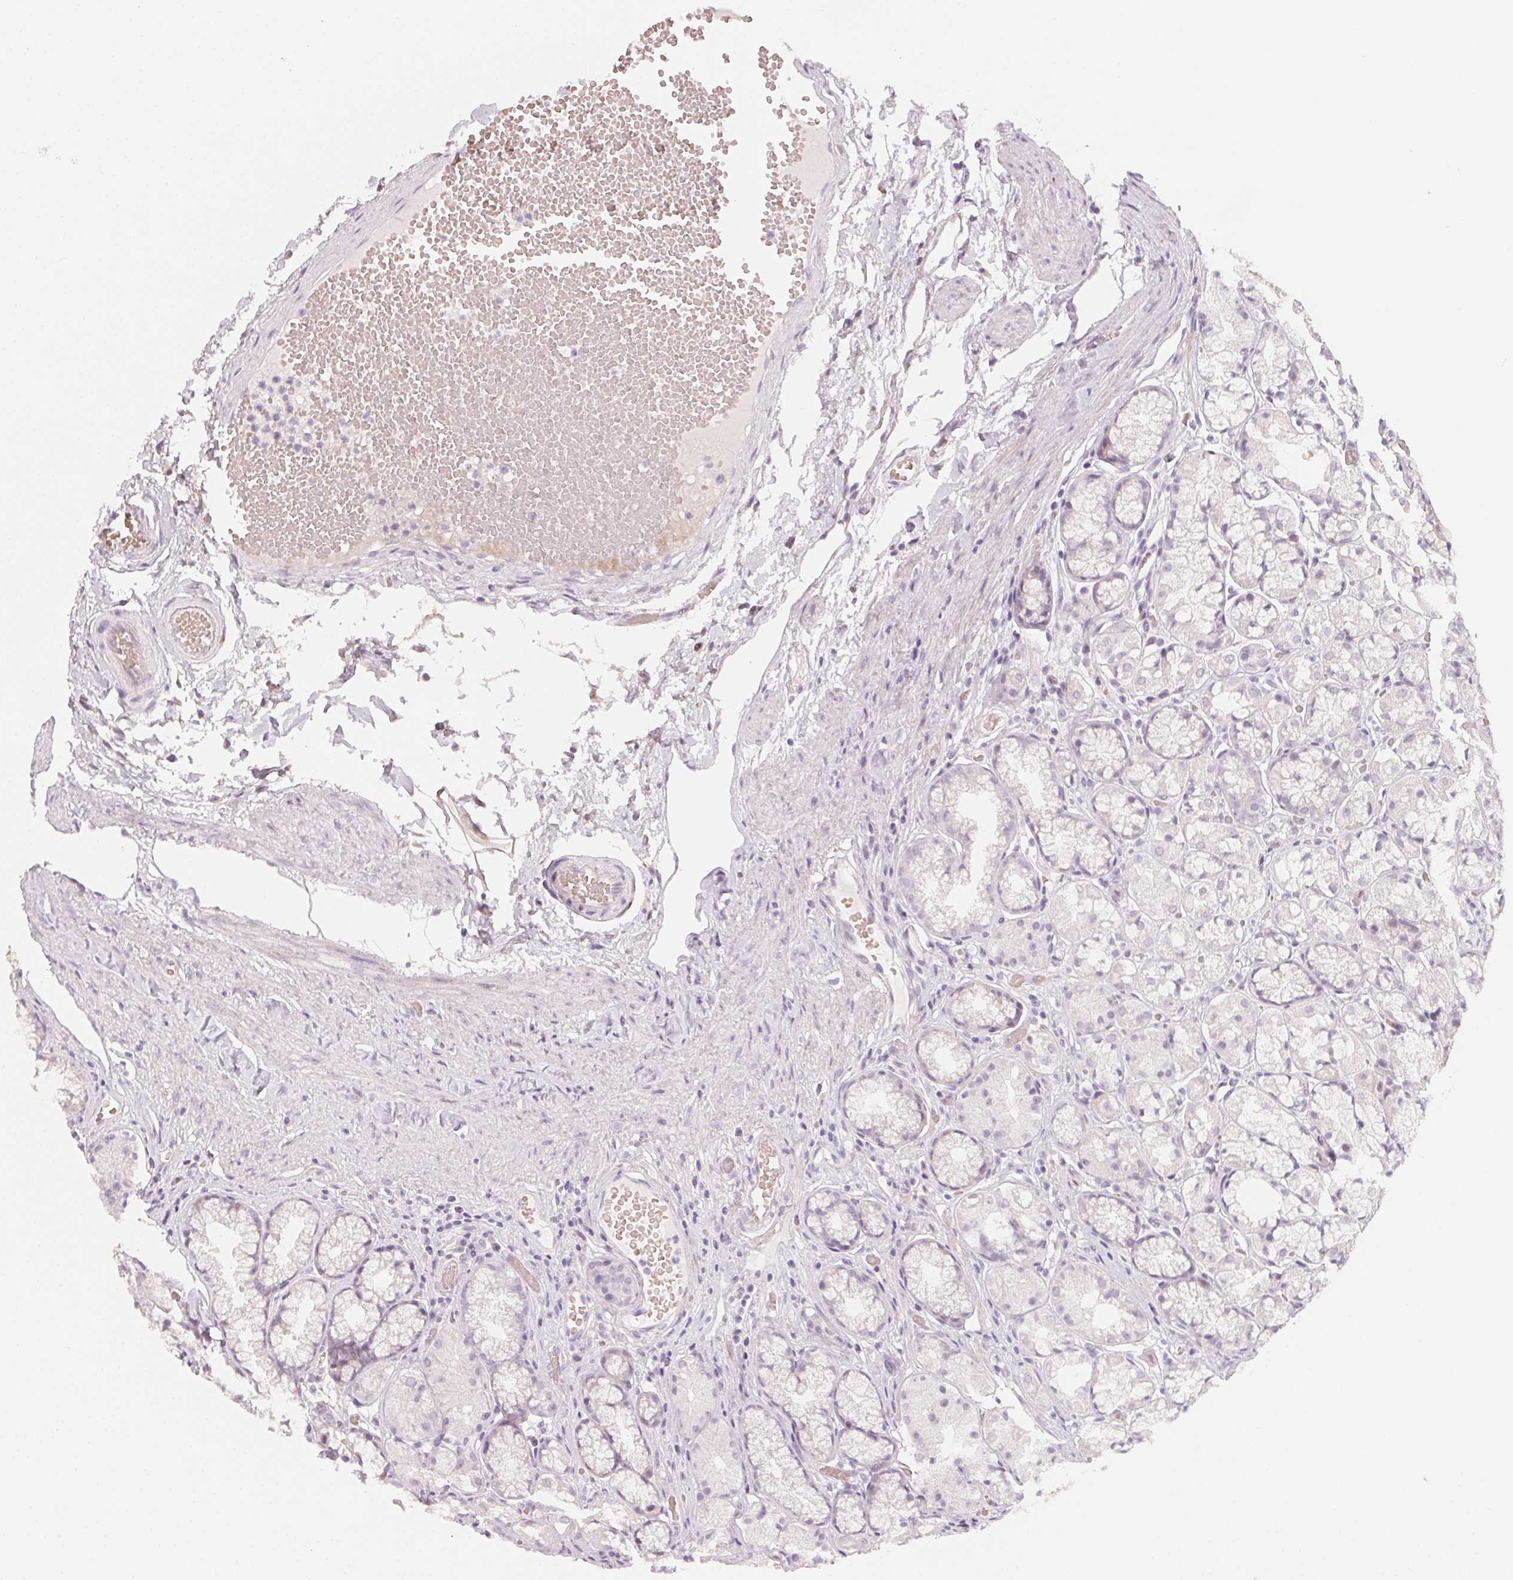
{"staining": {"intensity": "negative", "quantity": "none", "location": "none"}, "tissue": "stomach", "cell_type": "Glandular cells", "image_type": "normal", "snomed": [{"axis": "morphology", "description": "Normal tissue, NOS"}, {"axis": "topography", "description": "Stomach"}], "caption": "Photomicrograph shows no significant protein positivity in glandular cells of benign stomach.", "gene": "CCDC96", "patient": {"sex": "male", "age": 70}}